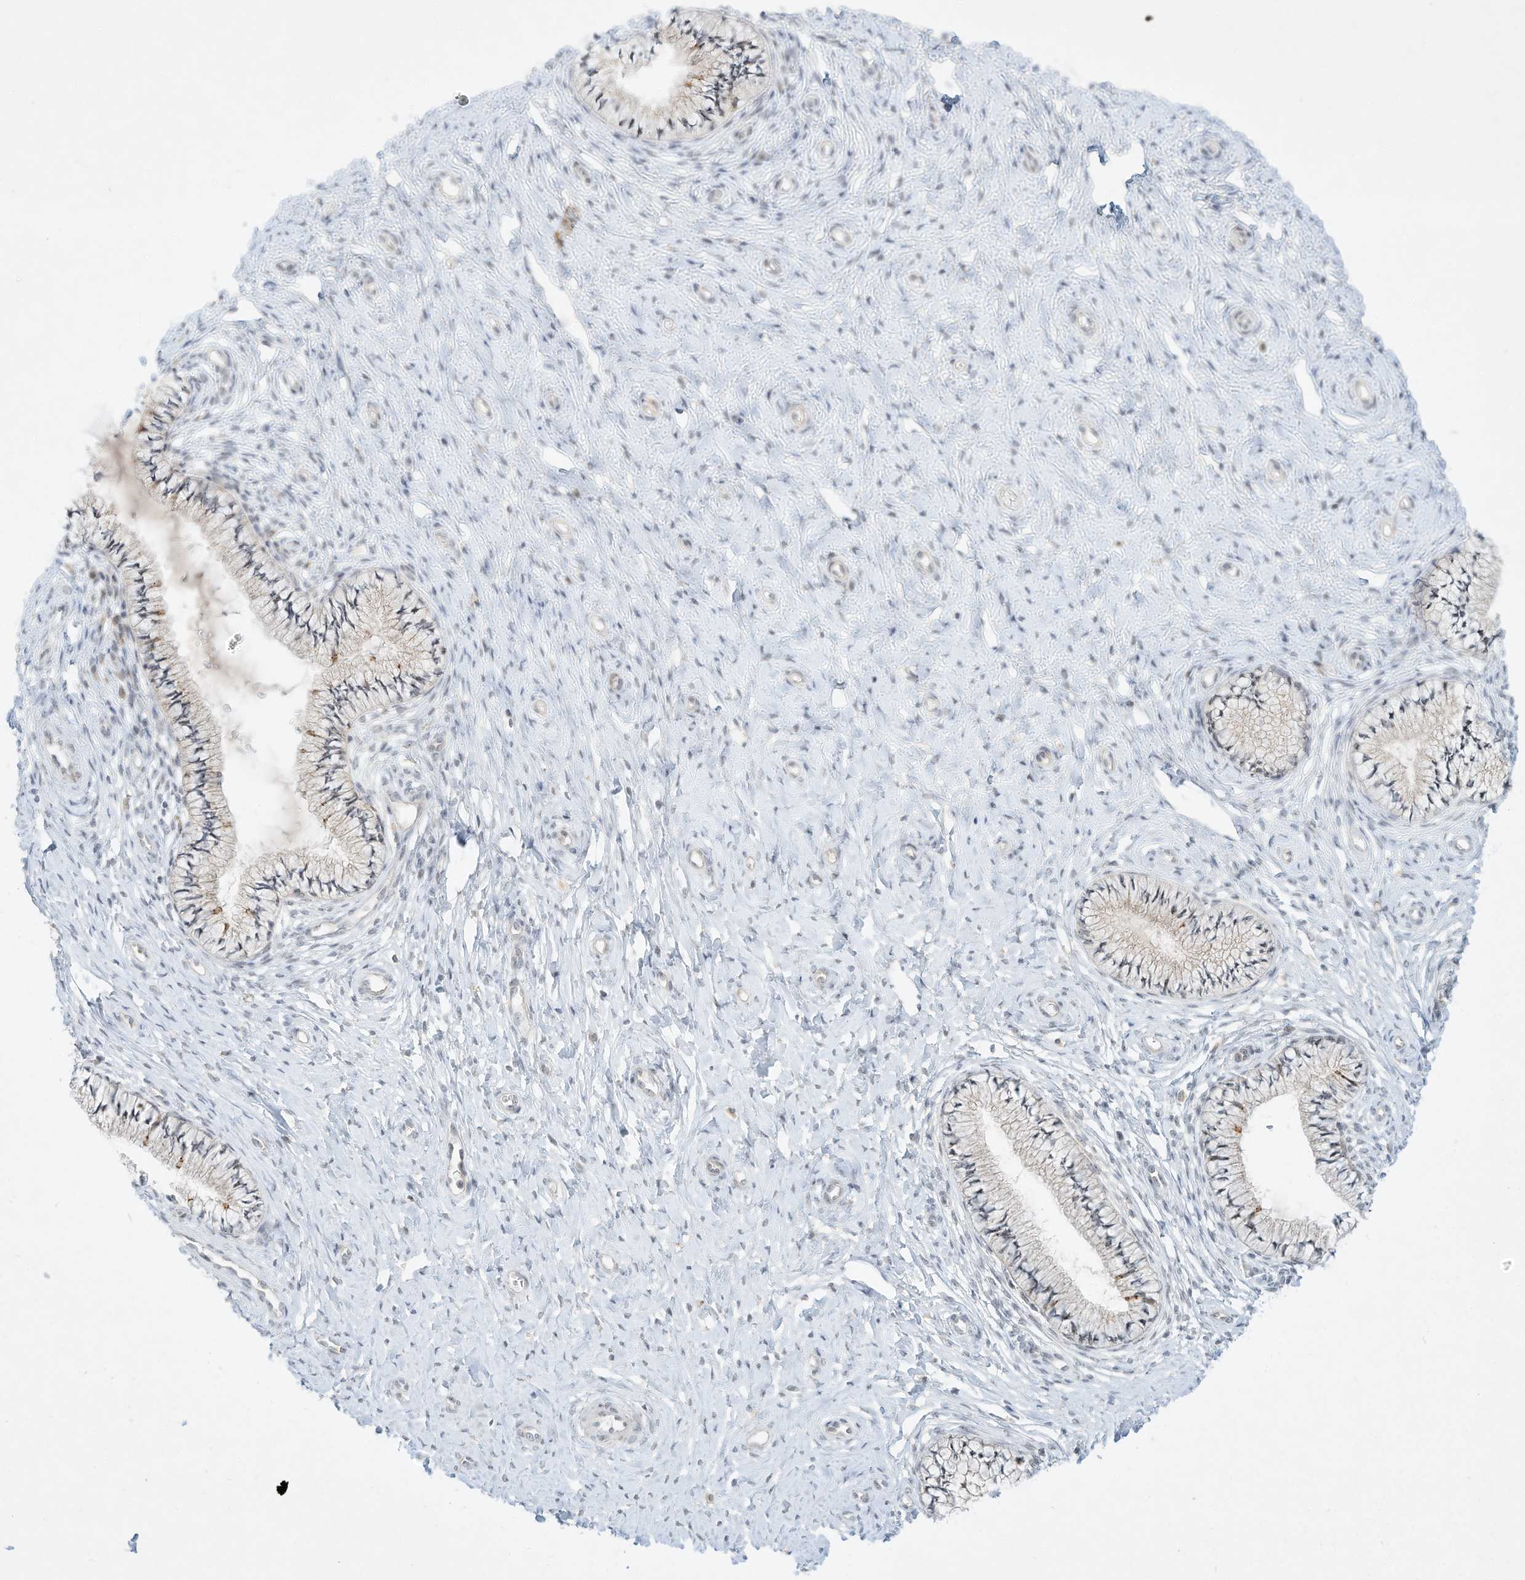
{"staining": {"intensity": "weak", "quantity": "<25%", "location": "cytoplasmic/membranous"}, "tissue": "cervix", "cell_type": "Glandular cells", "image_type": "normal", "snomed": [{"axis": "morphology", "description": "Normal tissue, NOS"}, {"axis": "topography", "description": "Cervix"}], "caption": "The histopathology image displays no significant staining in glandular cells of cervix. (DAB (3,3'-diaminobenzidine) IHC with hematoxylin counter stain).", "gene": "PAK6", "patient": {"sex": "female", "age": 36}}